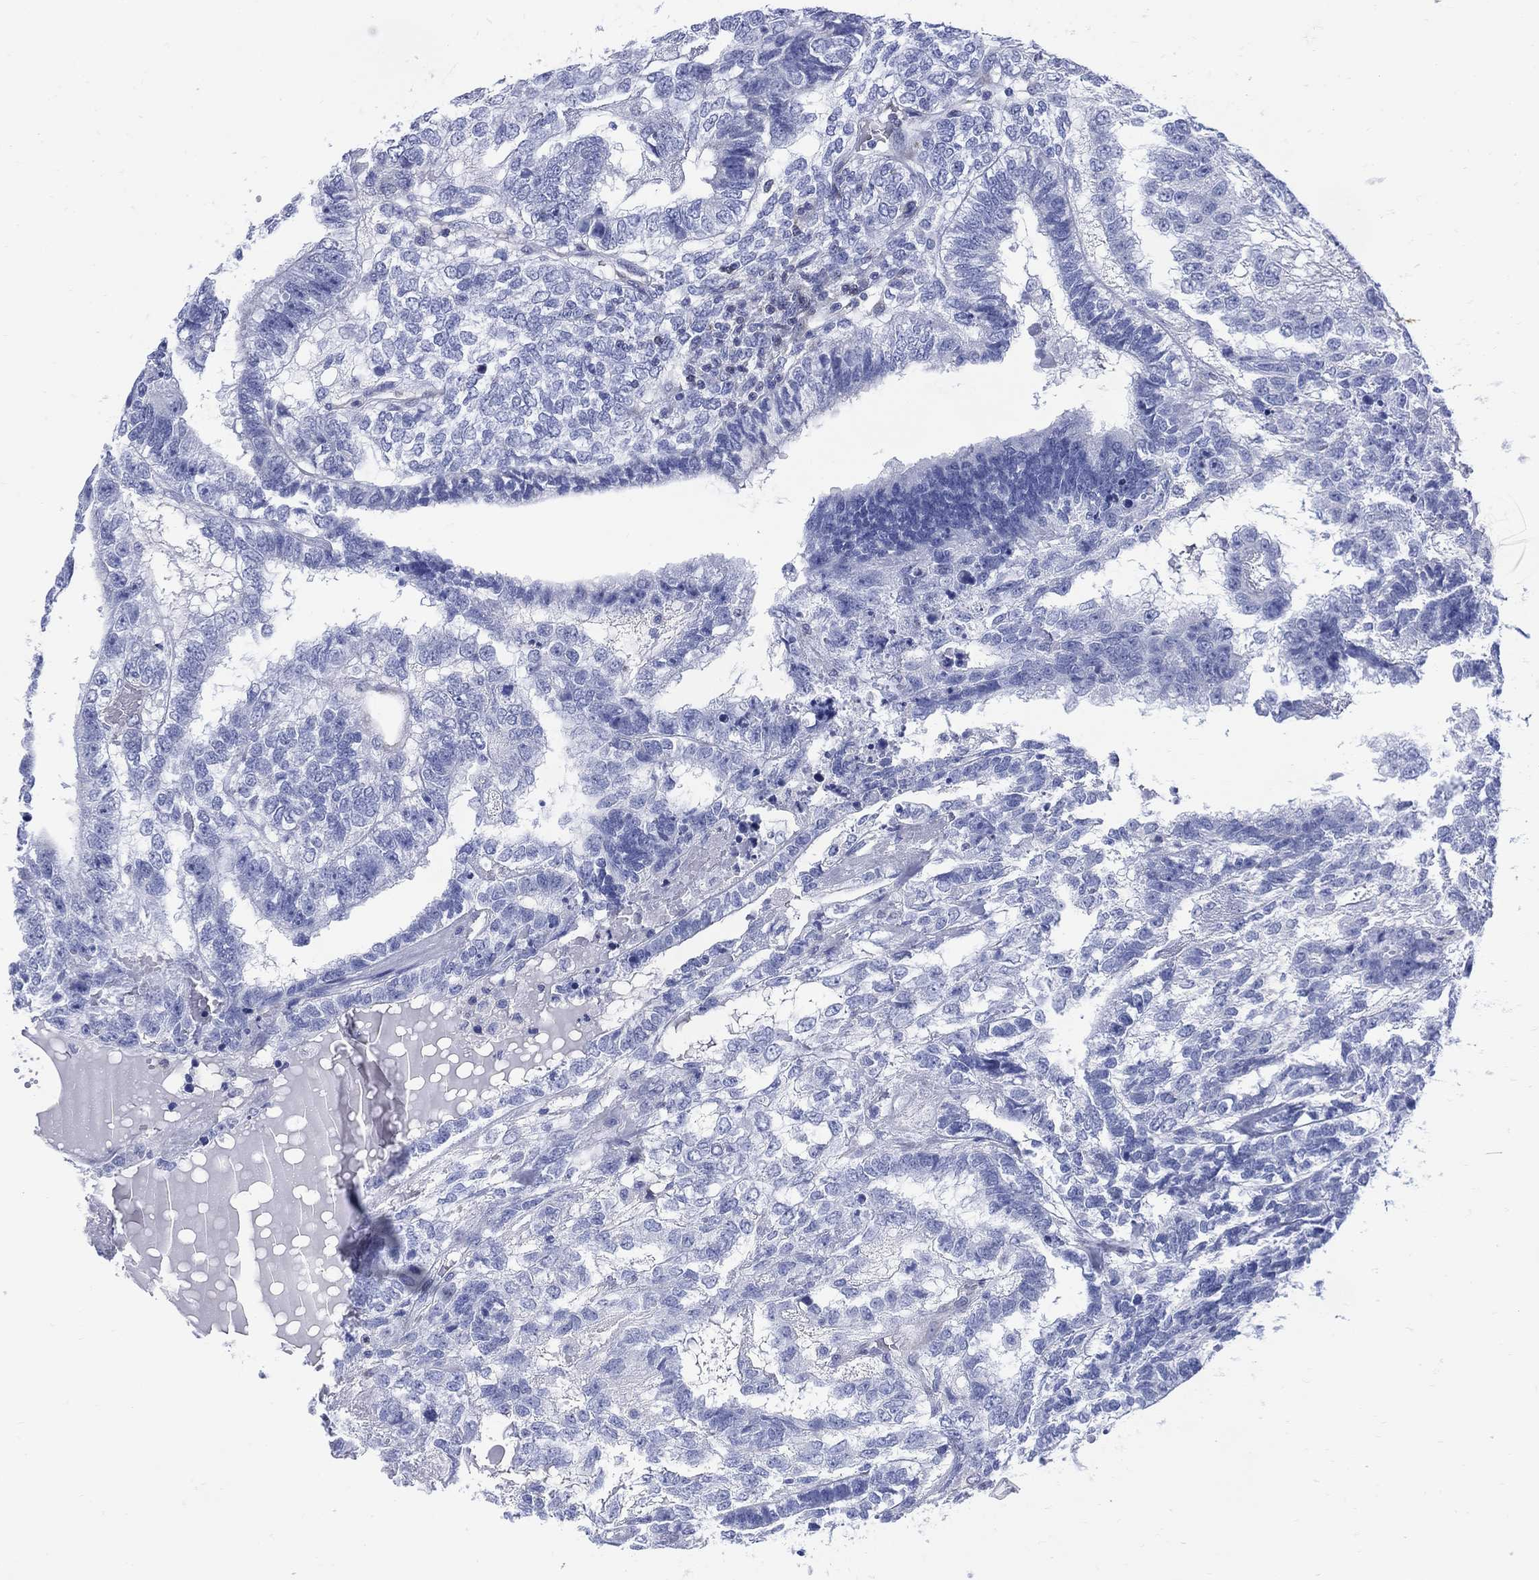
{"staining": {"intensity": "negative", "quantity": "none", "location": "none"}, "tissue": "testis cancer", "cell_type": "Tumor cells", "image_type": "cancer", "snomed": [{"axis": "morphology", "description": "Seminoma, NOS"}, {"axis": "morphology", "description": "Carcinoma, Embryonal, NOS"}, {"axis": "topography", "description": "Testis"}], "caption": "This is an IHC image of human testis embryonal carcinoma. There is no positivity in tumor cells.", "gene": "DDI1", "patient": {"sex": "male", "age": 41}}